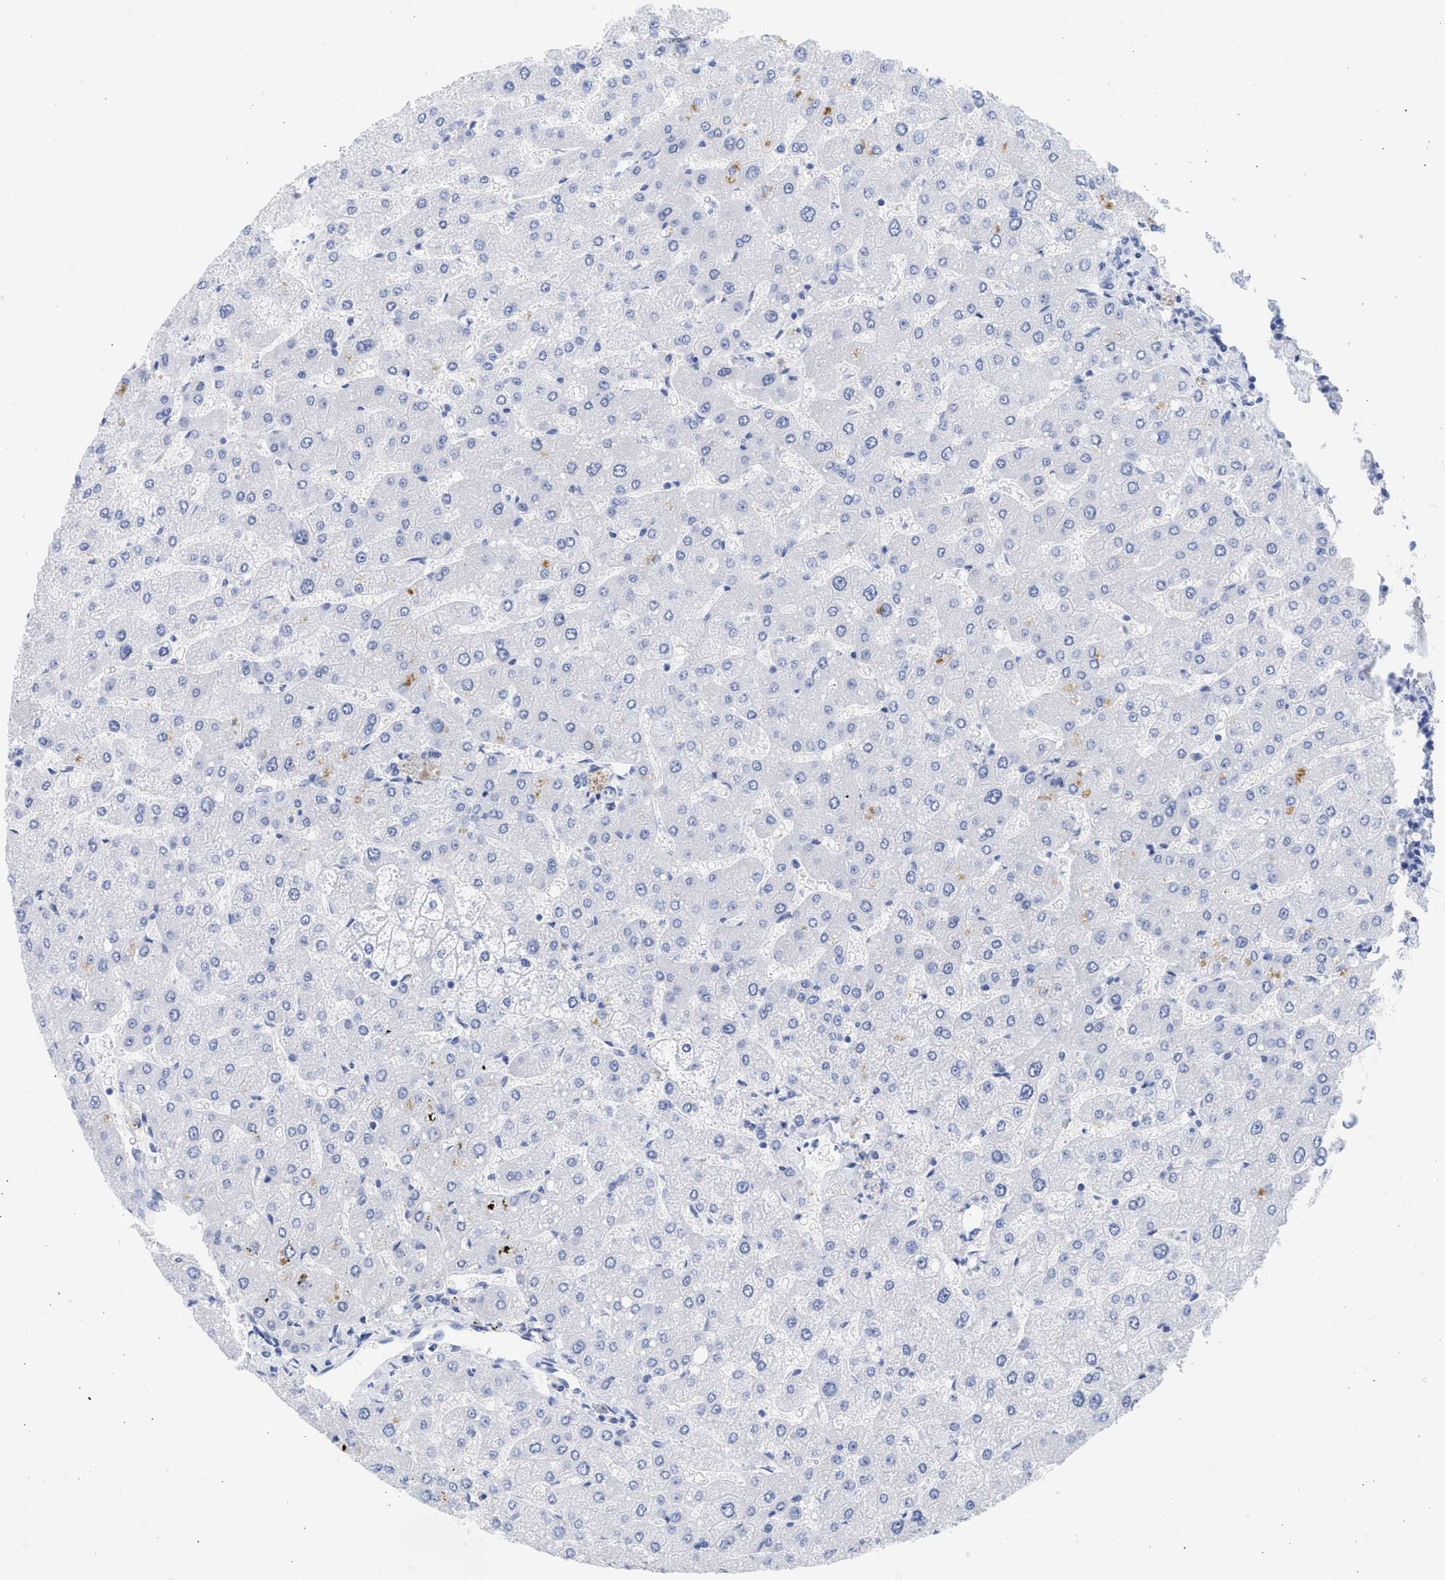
{"staining": {"intensity": "negative", "quantity": "none", "location": "none"}, "tissue": "liver", "cell_type": "Cholangiocytes", "image_type": "normal", "snomed": [{"axis": "morphology", "description": "Normal tissue, NOS"}, {"axis": "topography", "description": "Liver"}], "caption": "Image shows no protein staining in cholangiocytes of normal liver.", "gene": "SPATA3", "patient": {"sex": "male", "age": 55}}